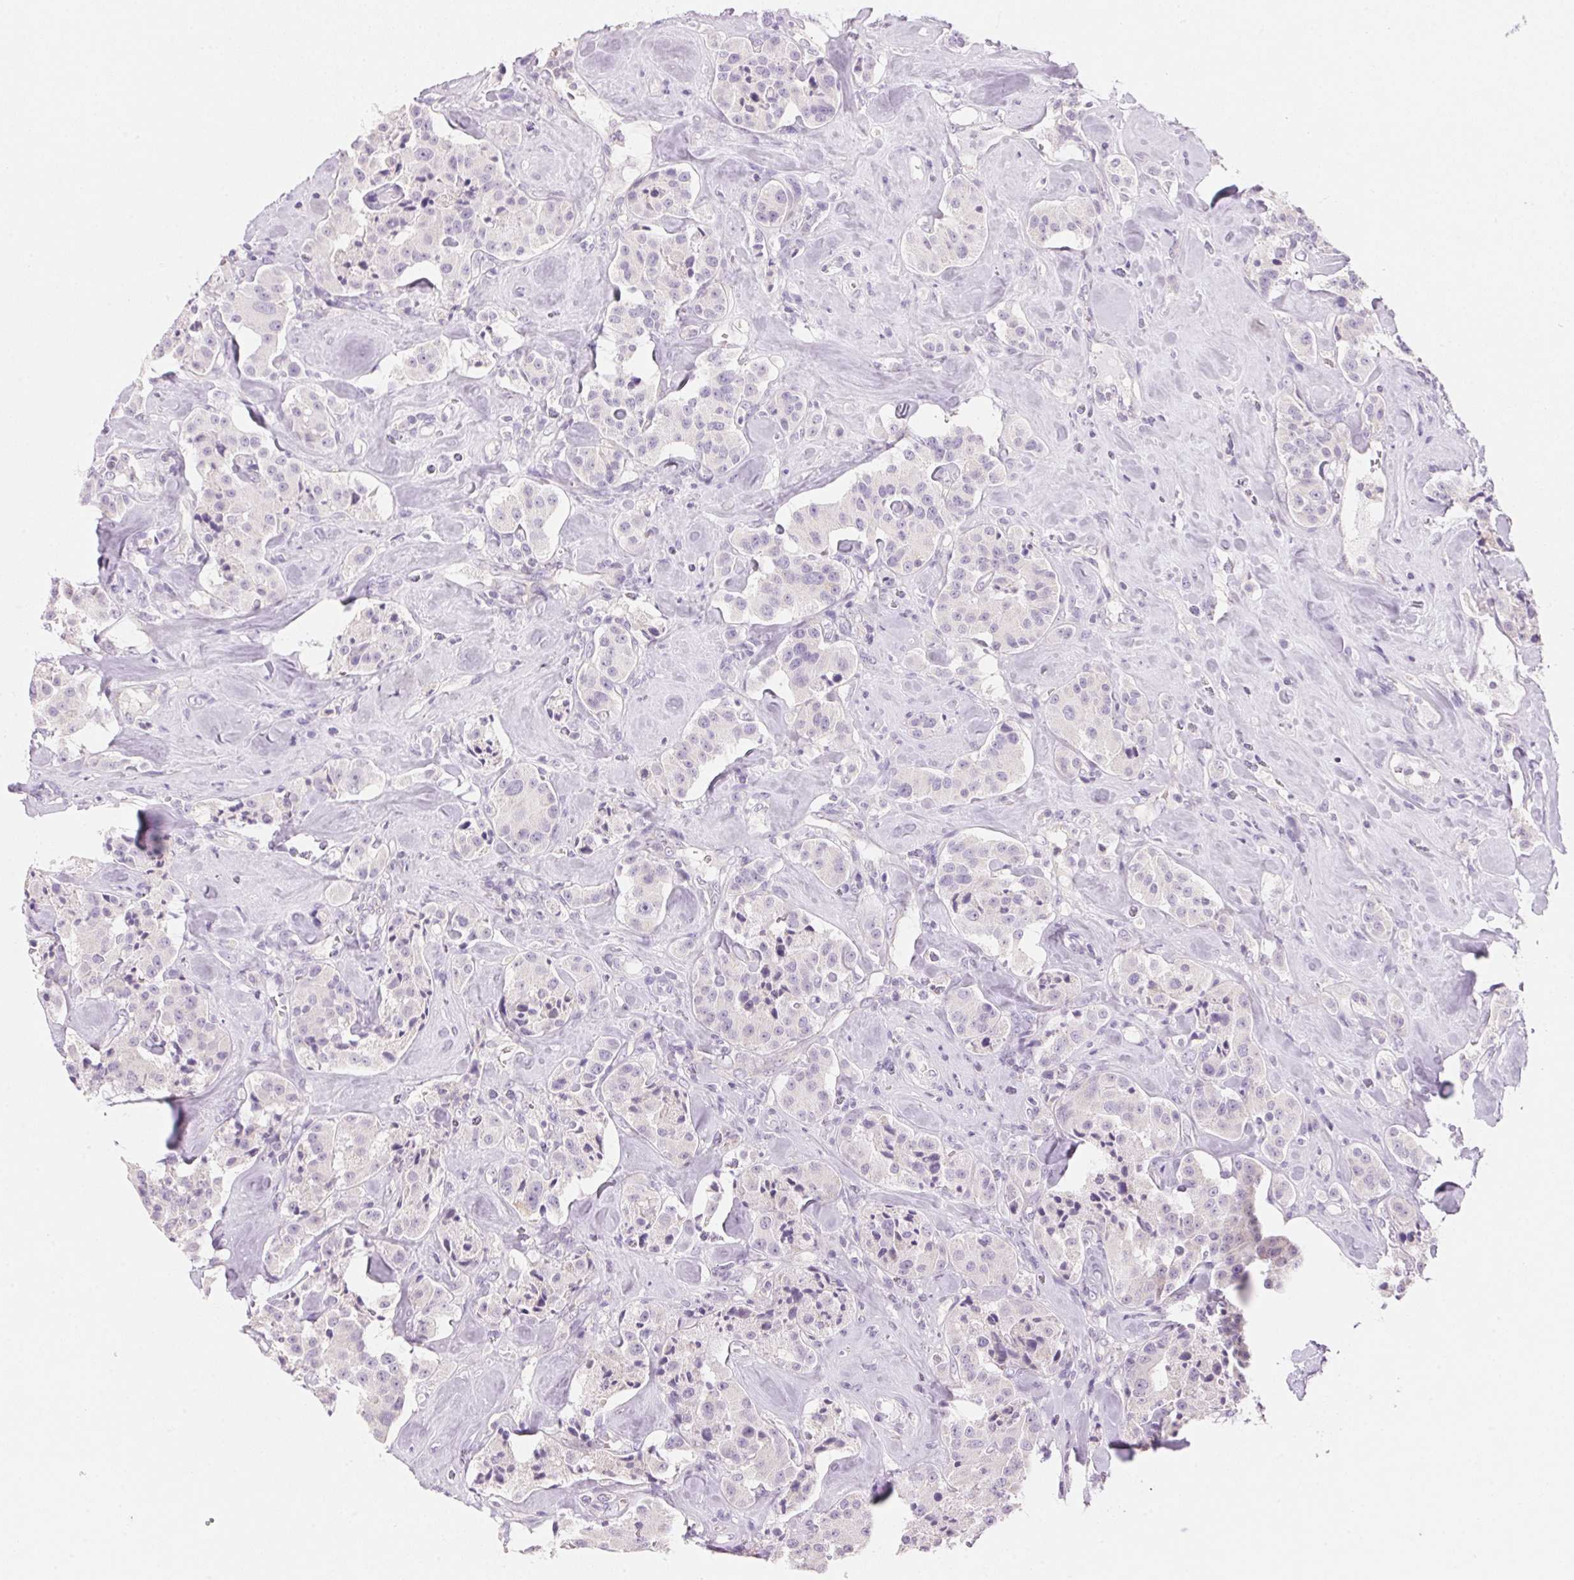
{"staining": {"intensity": "negative", "quantity": "none", "location": "none"}, "tissue": "carcinoid", "cell_type": "Tumor cells", "image_type": "cancer", "snomed": [{"axis": "morphology", "description": "Carcinoid, malignant, NOS"}, {"axis": "topography", "description": "Pancreas"}], "caption": "High power microscopy micrograph of an immunohistochemistry histopathology image of carcinoid, revealing no significant expression in tumor cells.", "gene": "CYP11B1", "patient": {"sex": "male", "age": 41}}